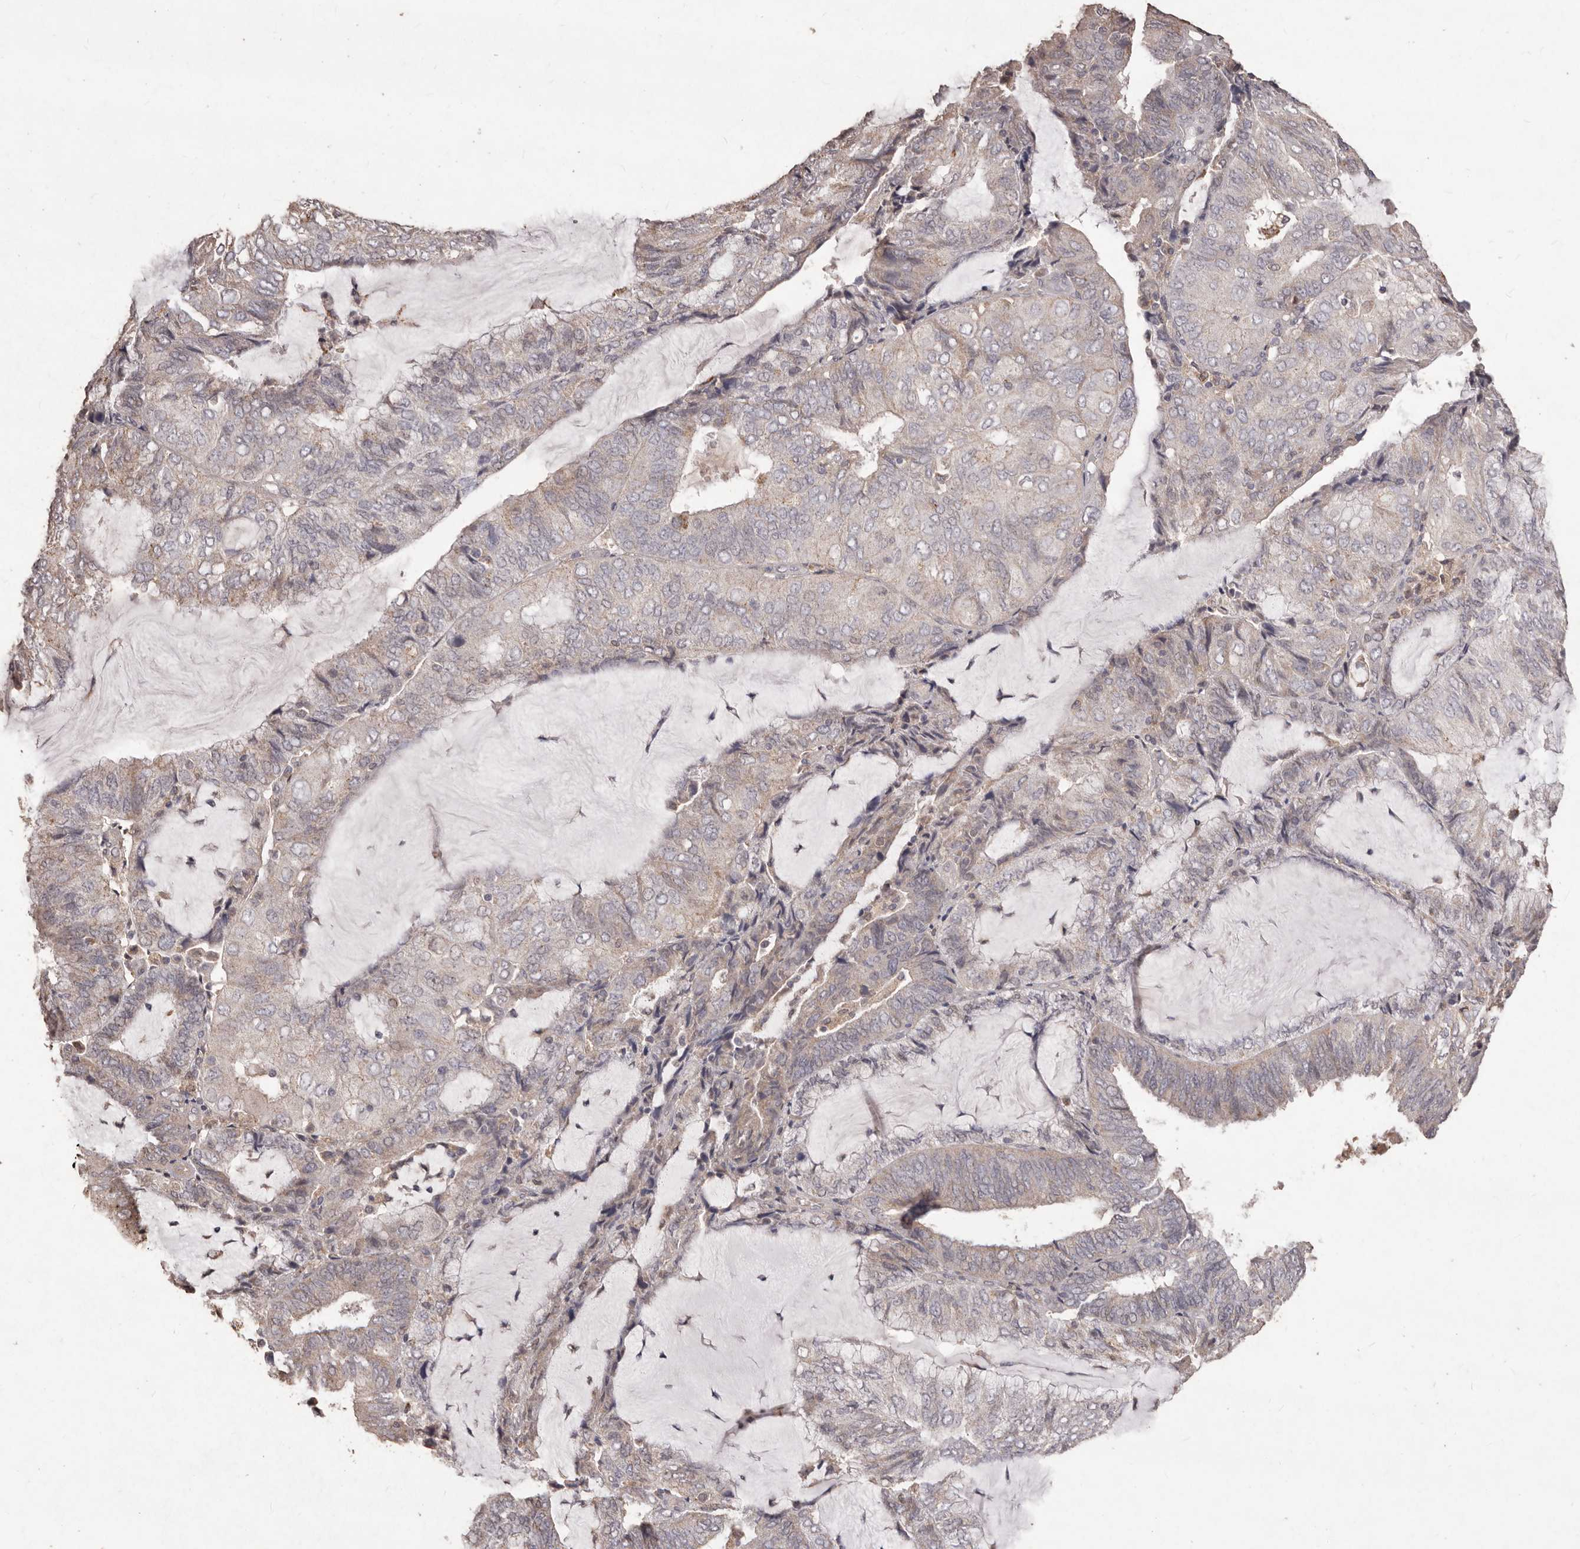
{"staining": {"intensity": "weak", "quantity": "<25%", "location": "cytoplasmic/membranous"}, "tissue": "endometrial cancer", "cell_type": "Tumor cells", "image_type": "cancer", "snomed": [{"axis": "morphology", "description": "Adenocarcinoma, NOS"}, {"axis": "topography", "description": "Endometrium"}], "caption": "High magnification brightfield microscopy of adenocarcinoma (endometrial) stained with DAB (3,3'-diaminobenzidine) (brown) and counterstained with hematoxylin (blue): tumor cells show no significant staining.", "gene": "PRSS27", "patient": {"sex": "female", "age": 81}}